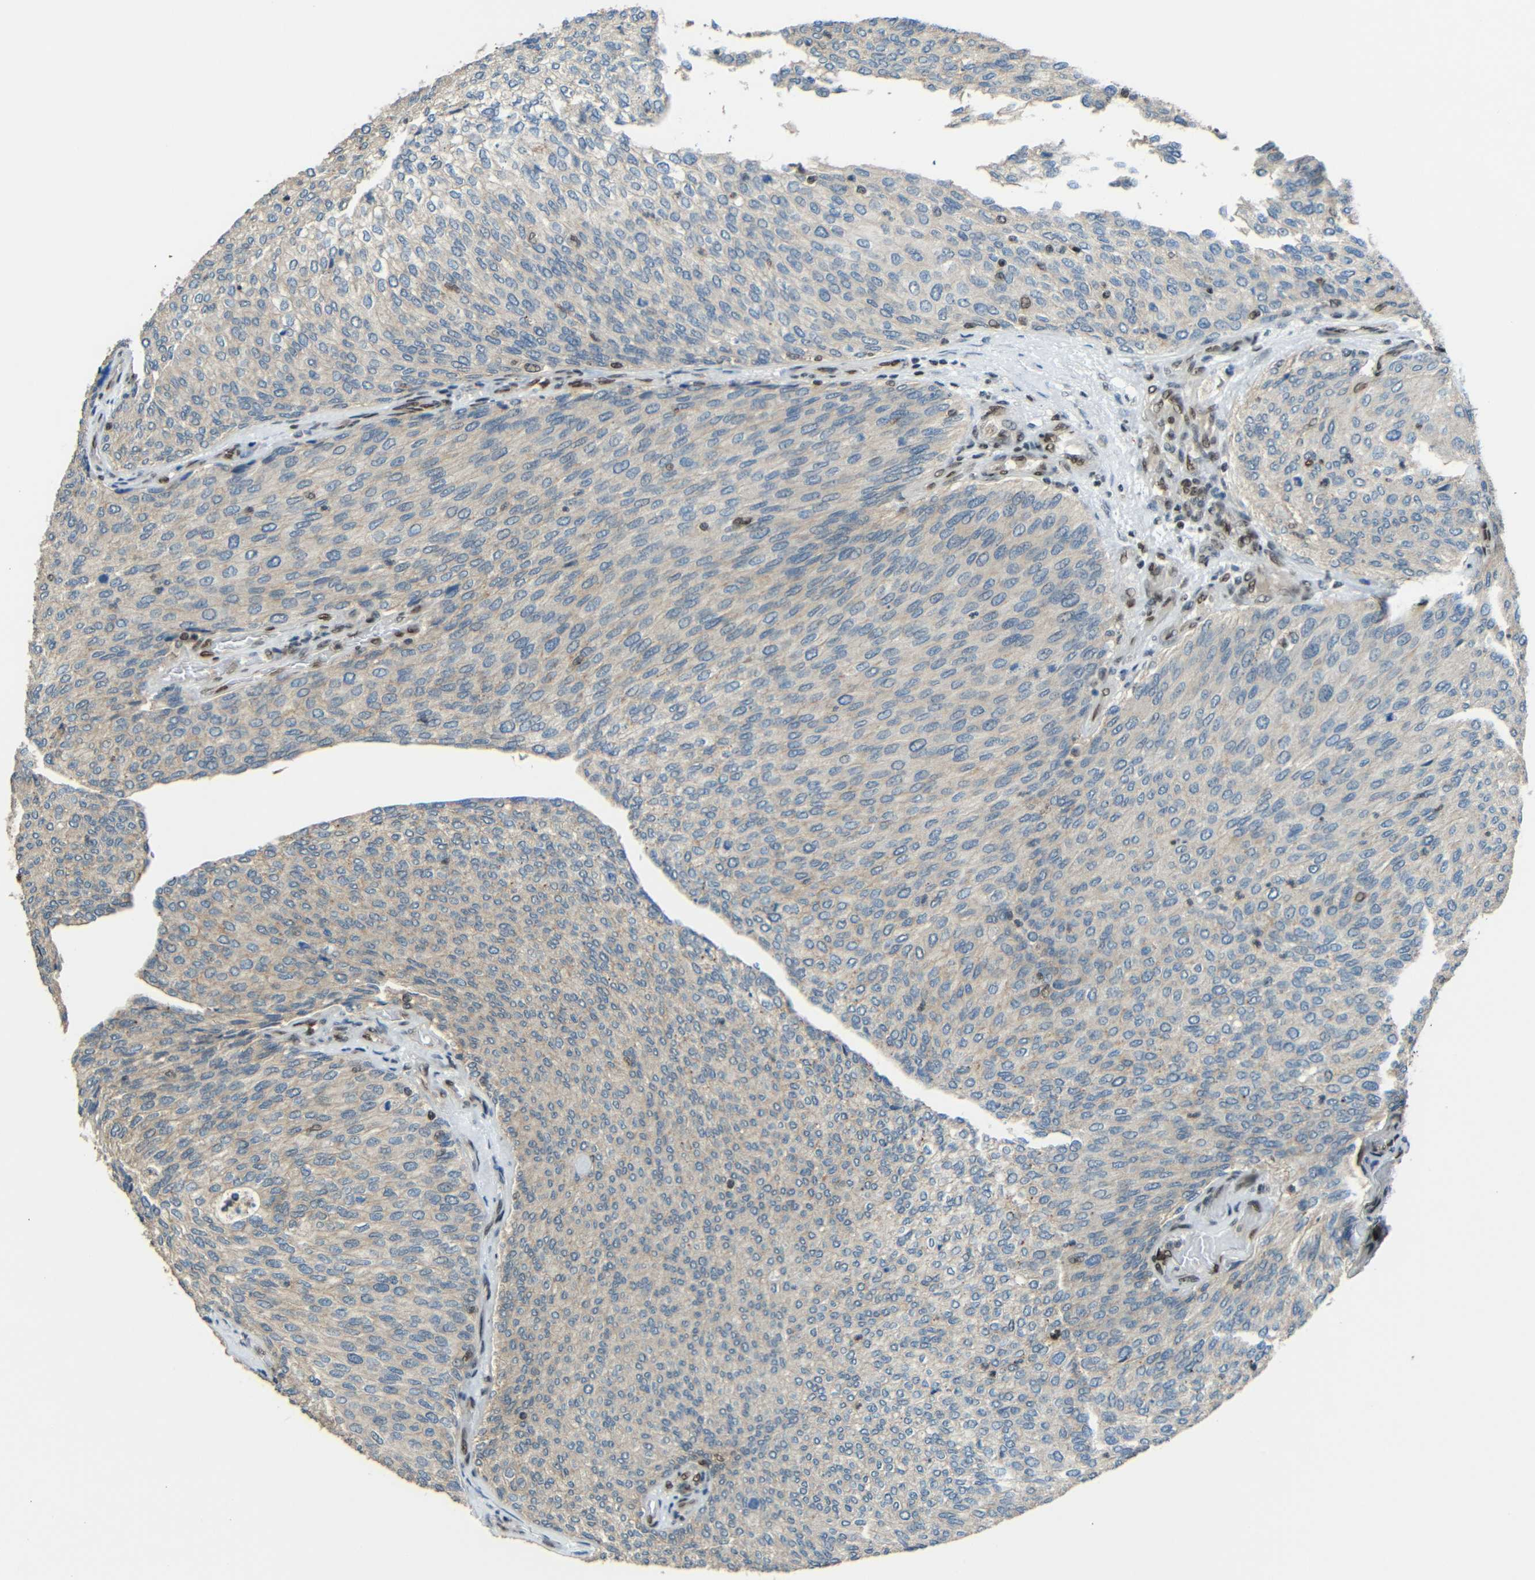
{"staining": {"intensity": "negative", "quantity": "none", "location": "none"}, "tissue": "urothelial cancer", "cell_type": "Tumor cells", "image_type": "cancer", "snomed": [{"axis": "morphology", "description": "Urothelial carcinoma, Low grade"}, {"axis": "topography", "description": "Urinary bladder"}], "caption": "A high-resolution image shows IHC staining of urothelial carcinoma (low-grade), which exhibits no significant expression in tumor cells.", "gene": "PSIP1", "patient": {"sex": "female", "age": 79}}